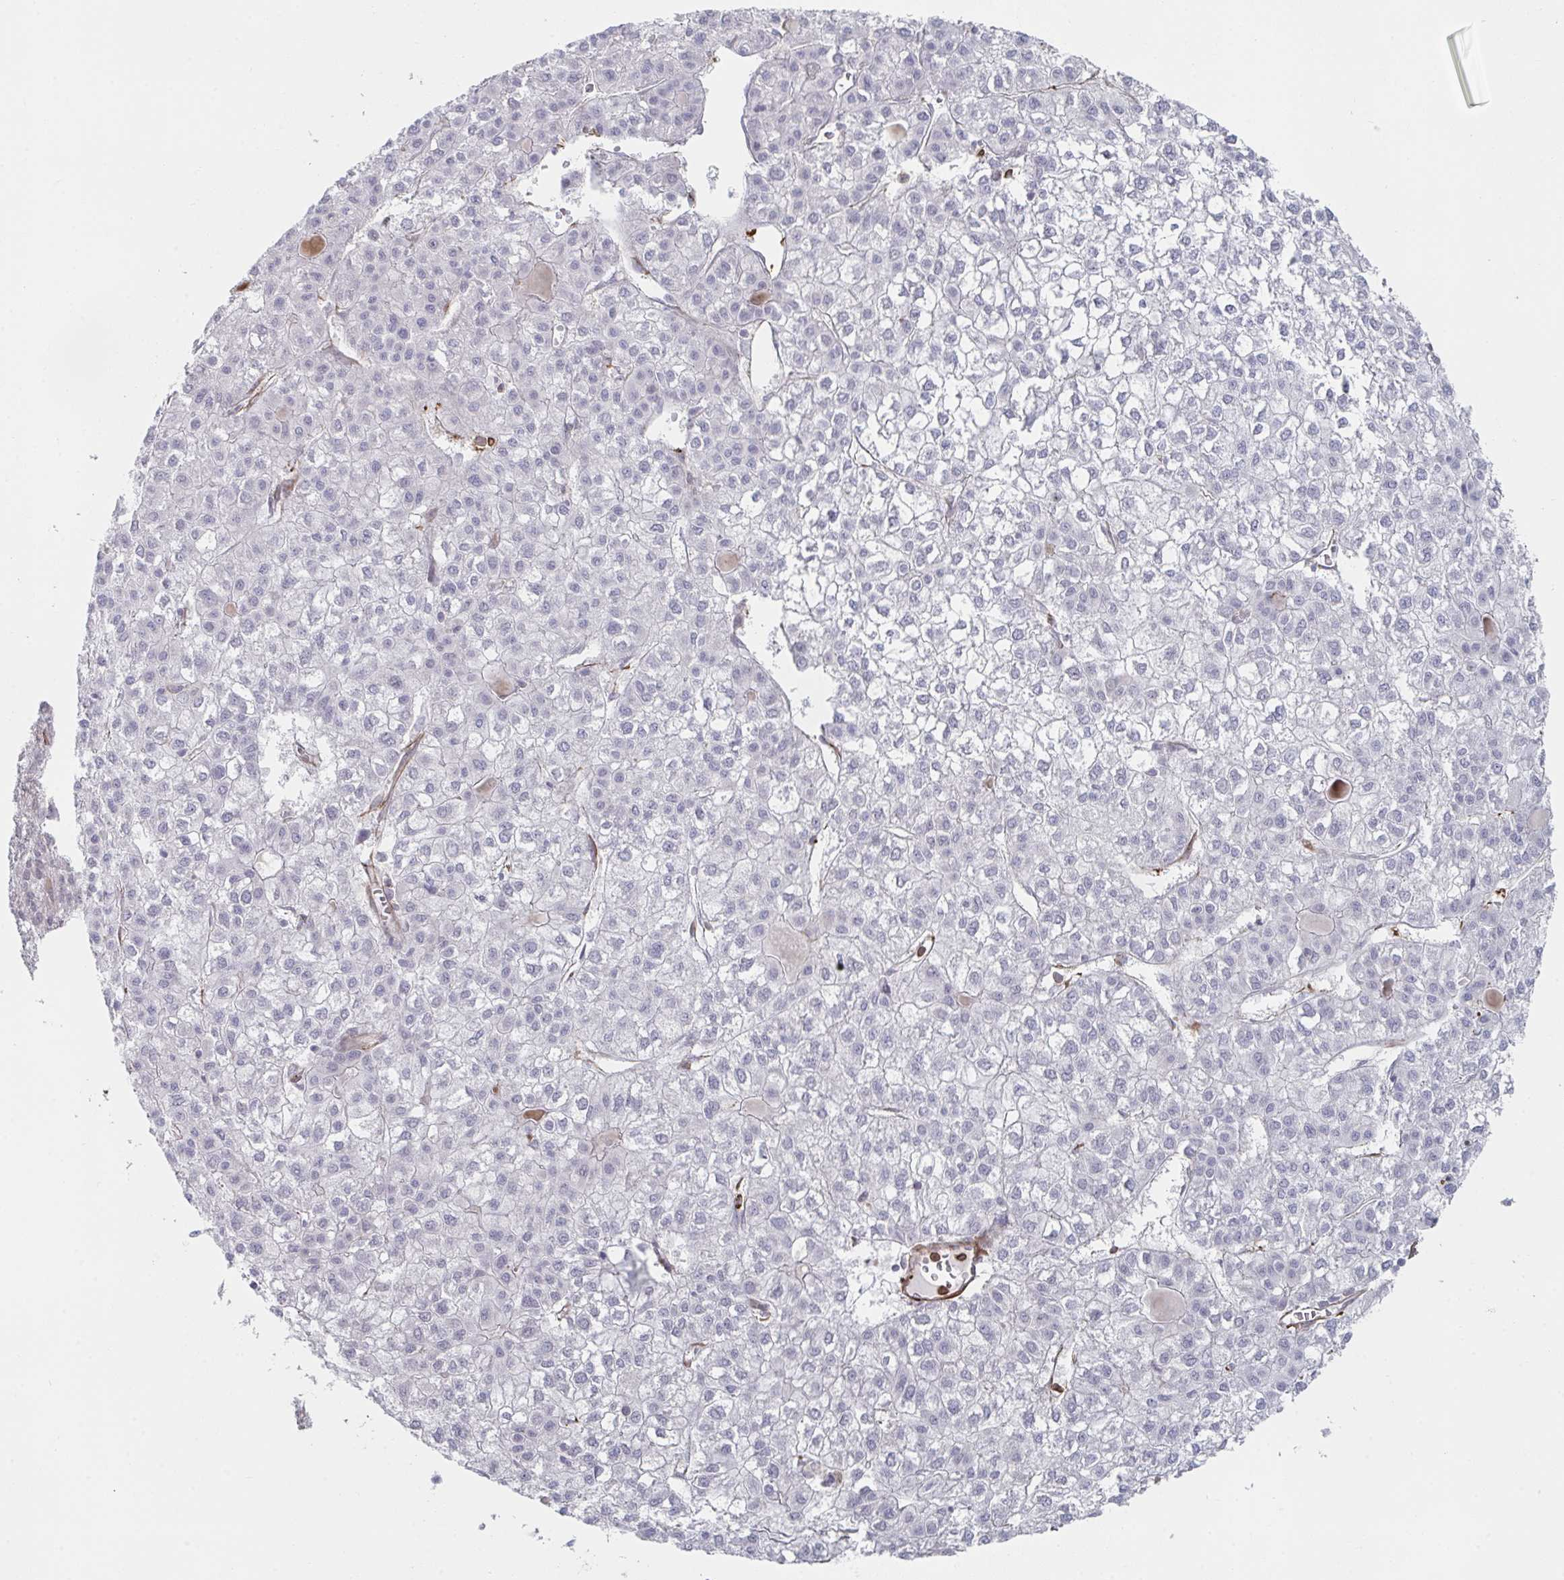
{"staining": {"intensity": "negative", "quantity": "none", "location": "none"}, "tissue": "liver cancer", "cell_type": "Tumor cells", "image_type": "cancer", "snomed": [{"axis": "morphology", "description": "Carcinoma, Hepatocellular, NOS"}, {"axis": "topography", "description": "Liver"}], "caption": "Immunohistochemistry (IHC) micrograph of hepatocellular carcinoma (liver) stained for a protein (brown), which reveals no expression in tumor cells.", "gene": "NEURL4", "patient": {"sex": "female", "age": 43}}